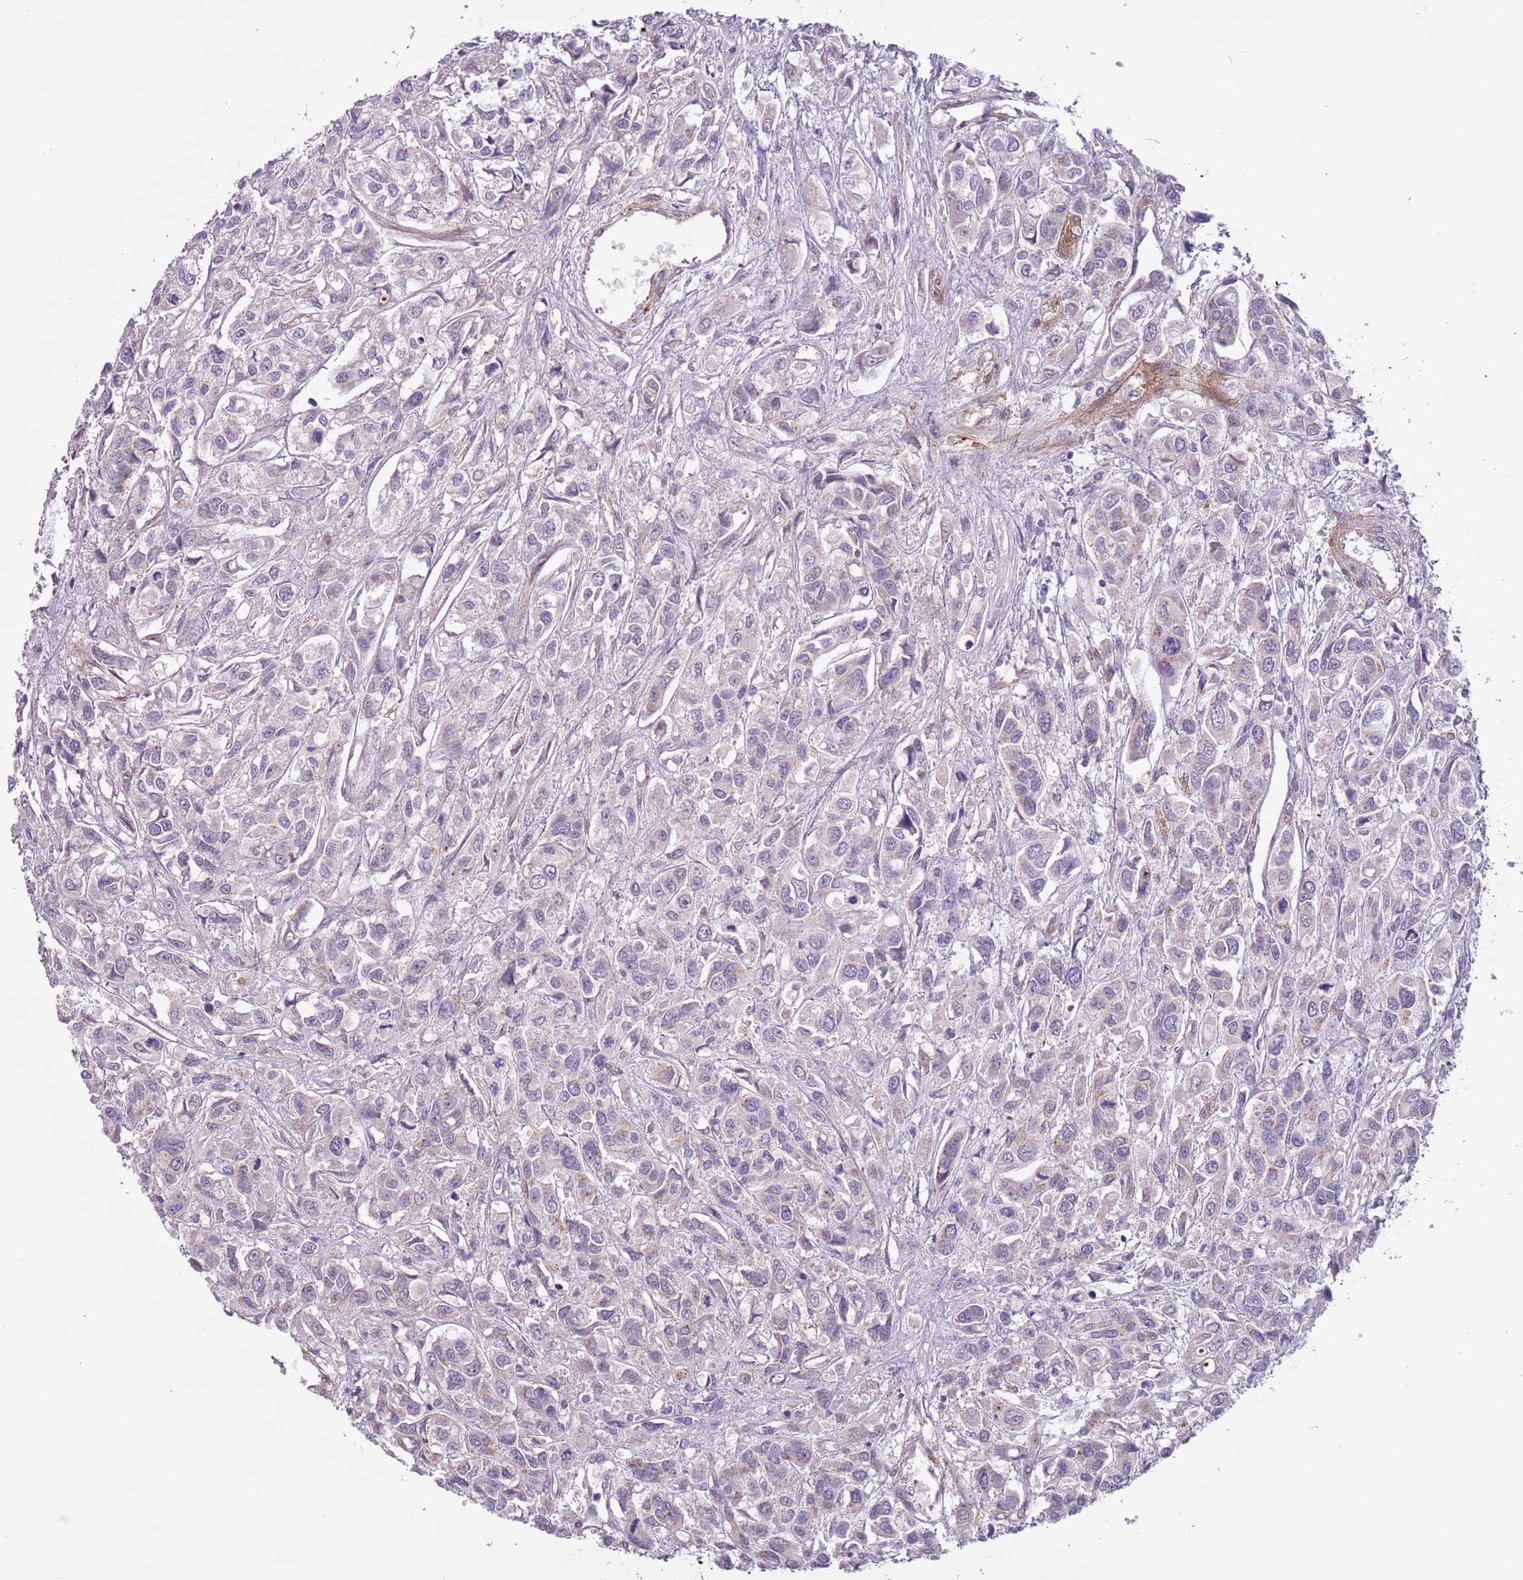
{"staining": {"intensity": "negative", "quantity": "none", "location": "none"}, "tissue": "urothelial cancer", "cell_type": "Tumor cells", "image_type": "cancer", "snomed": [{"axis": "morphology", "description": "Urothelial carcinoma, High grade"}, {"axis": "topography", "description": "Urinary bladder"}], "caption": "Immunohistochemistry photomicrograph of neoplastic tissue: high-grade urothelial carcinoma stained with DAB (3,3'-diaminobenzidine) reveals no significant protein positivity in tumor cells.", "gene": "MRO", "patient": {"sex": "male", "age": 67}}